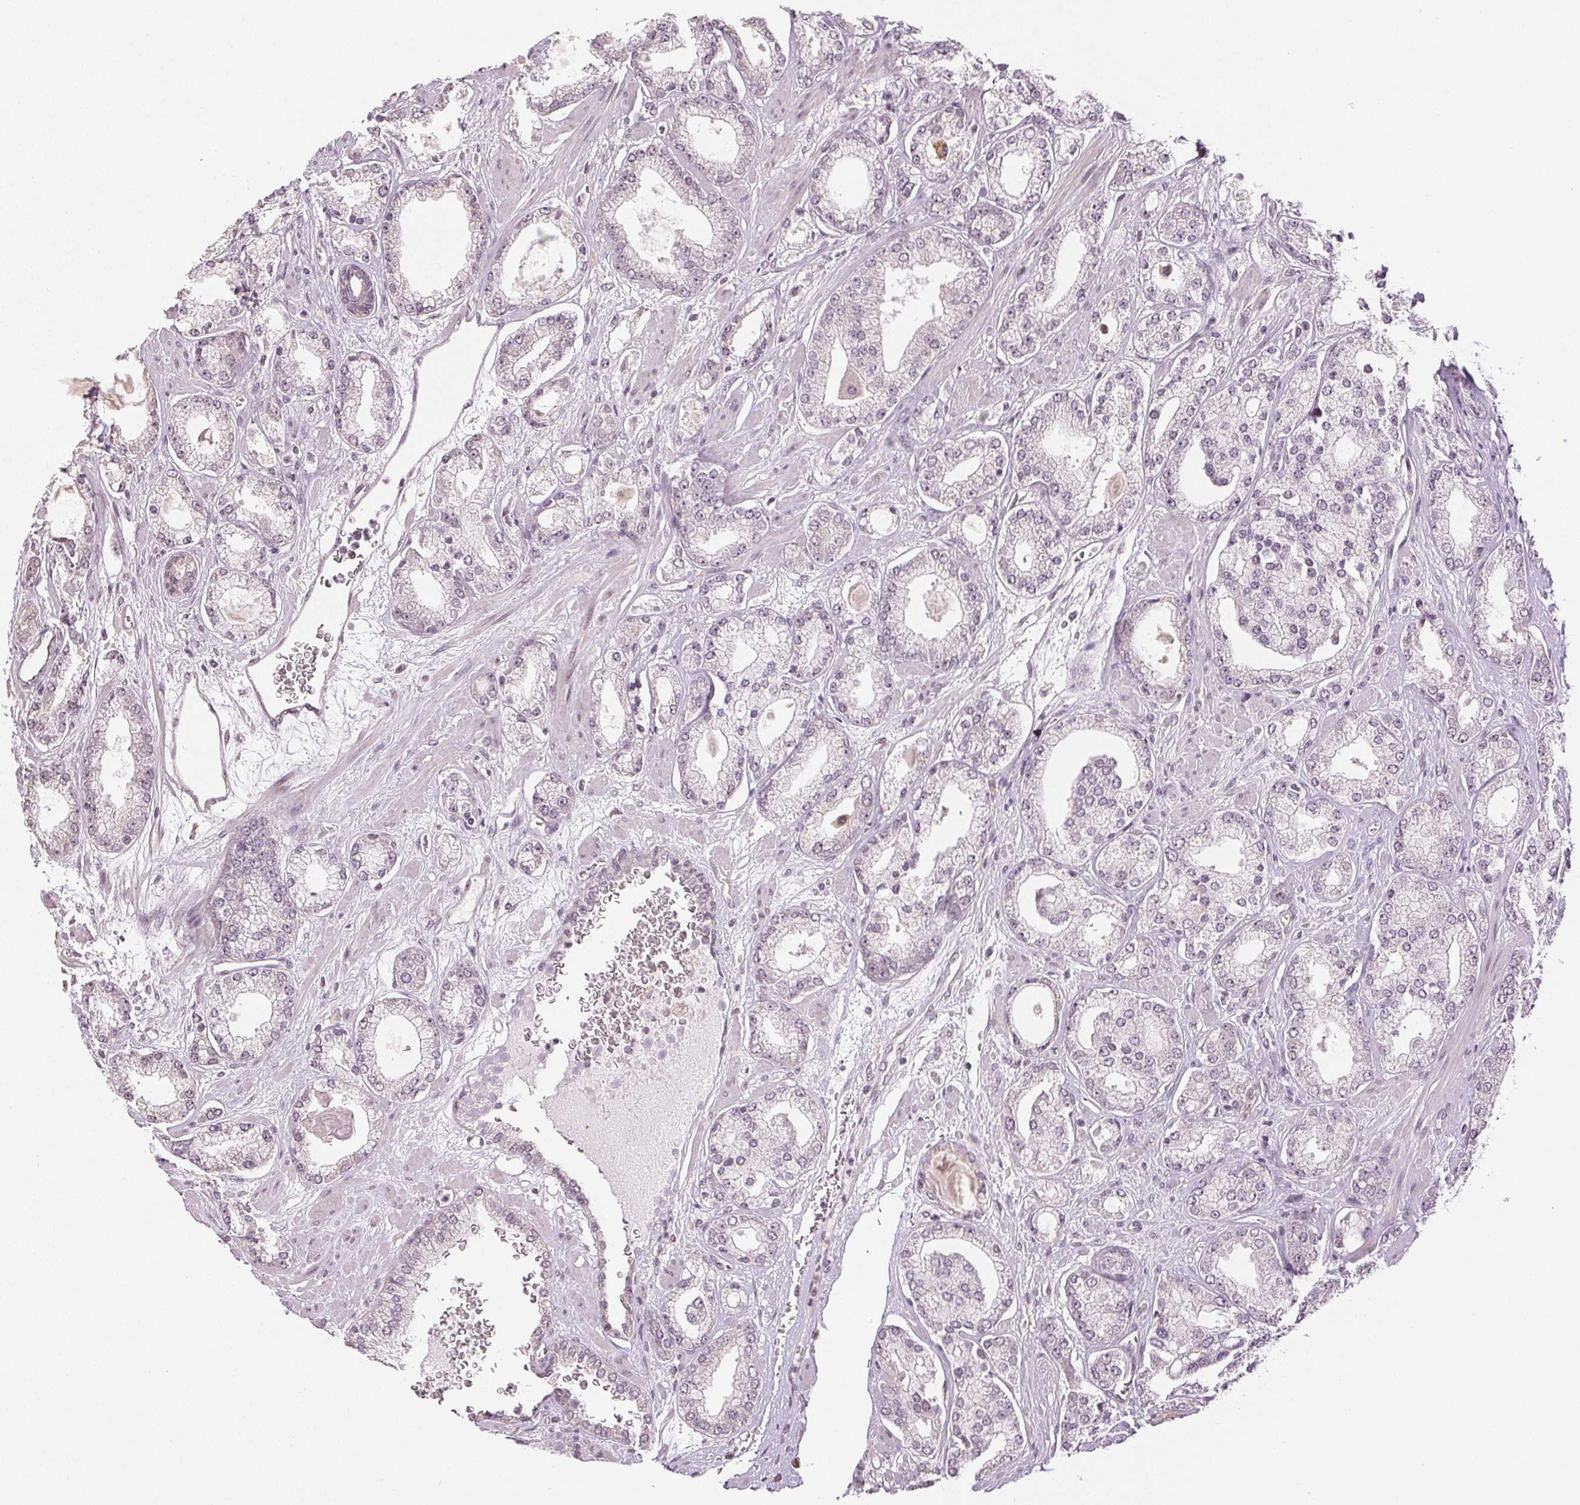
{"staining": {"intensity": "negative", "quantity": "none", "location": "none"}, "tissue": "prostate cancer", "cell_type": "Tumor cells", "image_type": "cancer", "snomed": [{"axis": "morphology", "description": "Adenocarcinoma, High grade"}, {"axis": "topography", "description": "Prostate"}], "caption": "Tumor cells show no significant protein positivity in prostate cancer.", "gene": "PLCB1", "patient": {"sex": "male", "age": 64}}